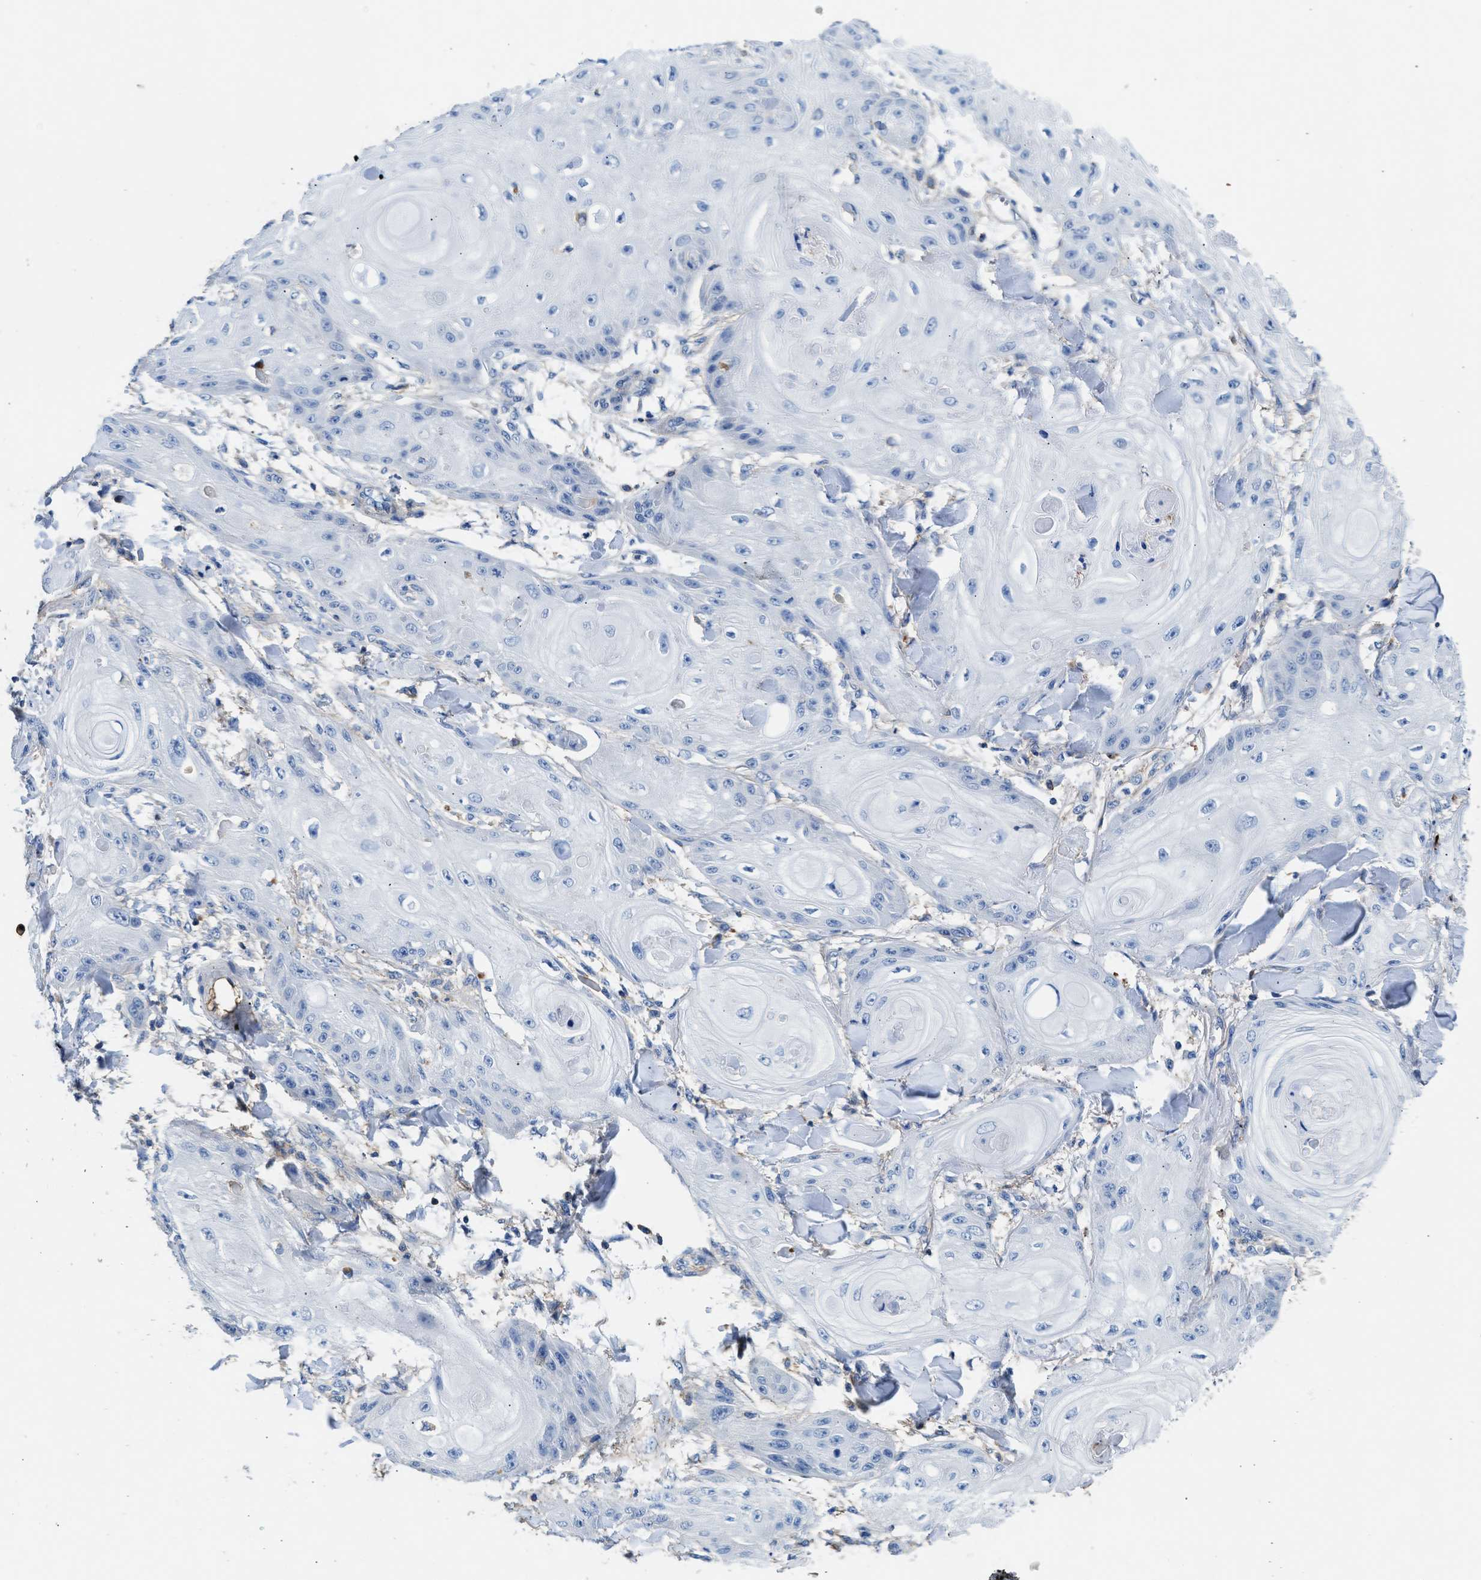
{"staining": {"intensity": "negative", "quantity": "none", "location": "none"}, "tissue": "skin cancer", "cell_type": "Tumor cells", "image_type": "cancer", "snomed": [{"axis": "morphology", "description": "Squamous cell carcinoma, NOS"}, {"axis": "topography", "description": "Skin"}], "caption": "Immunohistochemical staining of squamous cell carcinoma (skin) displays no significant positivity in tumor cells. (DAB (3,3'-diaminobenzidine) immunohistochemistry (IHC) visualized using brightfield microscopy, high magnification).", "gene": "KCNQ4", "patient": {"sex": "male", "age": 74}}